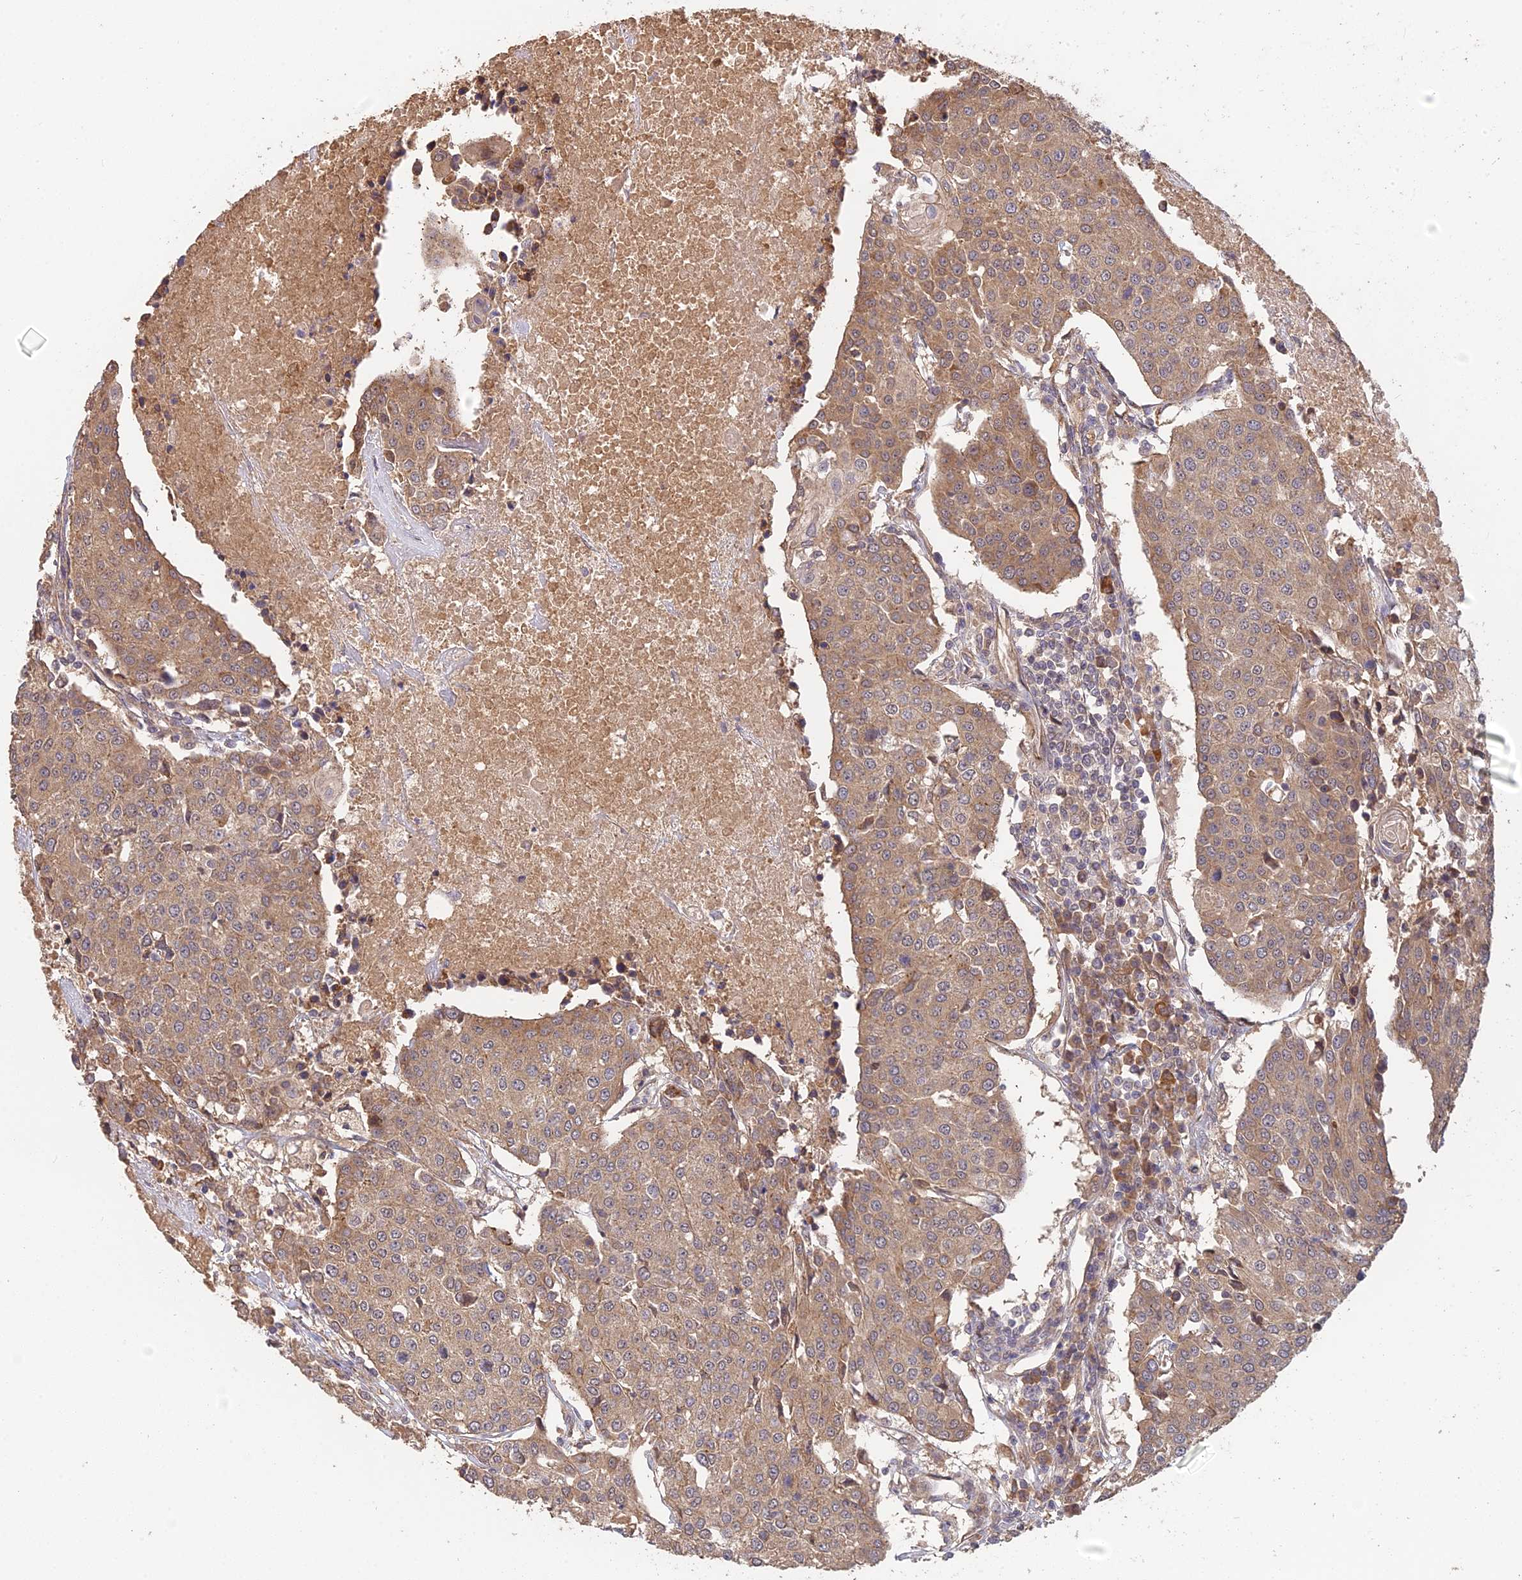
{"staining": {"intensity": "weak", "quantity": ">75%", "location": "cytoplasmic/membranous"}, "tissue": "urothelial cancer", "cell_type": "Tumor cells", "image_type": "cancer", "snomed": [{"axis": "morphology", "description": "Urothelial carcinoma, High grade"}, {"axis": "topography", "description": "Urinary bladder"}], "caption": "An image of urothelial cancer stained for a protein displays weak cytoplasmic/membranous brown staining in tumor cells.", "gene": "ARHGAP40", "patient": {"sex": "female", "age": 85}}